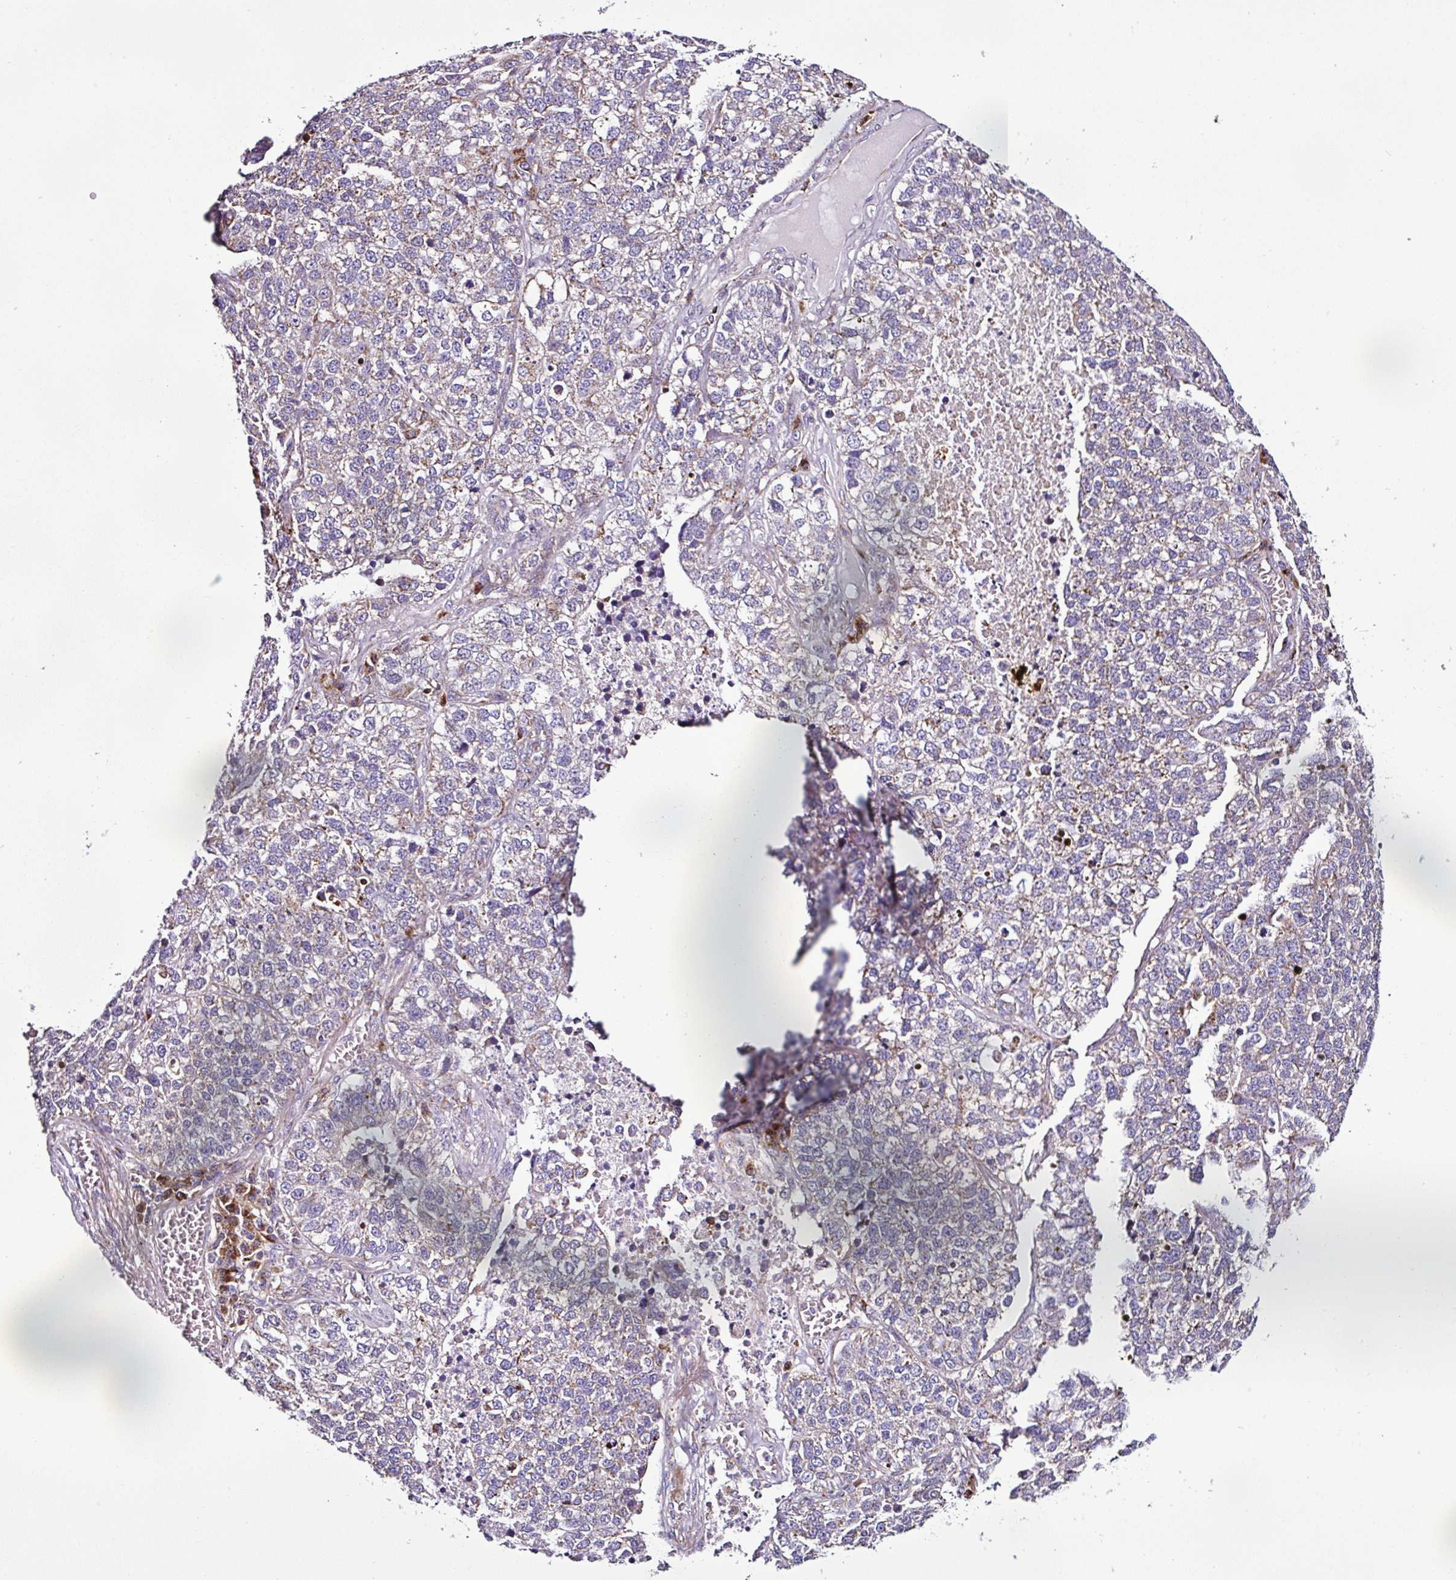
{"staining": {"intensity": "weak", "quantity": "<25%", "location": "cytoplasmic/membranous"}, "tissue": "lung cancer", "cell_type": "Tumor cells", "image_type": "cancer", "snomed": [{"axis": "morphology", "description": "Adenocarcinoma, NOS"}, {"axis": "topography", "description": "Lung"}], "caption": "There is no significant staining in tumor cells of lung cancer. (DAB immunohistochemistry (IHC), high magnification).", "gene": "DPAGT1", "patient": {"sex": "male", "age": 49}}